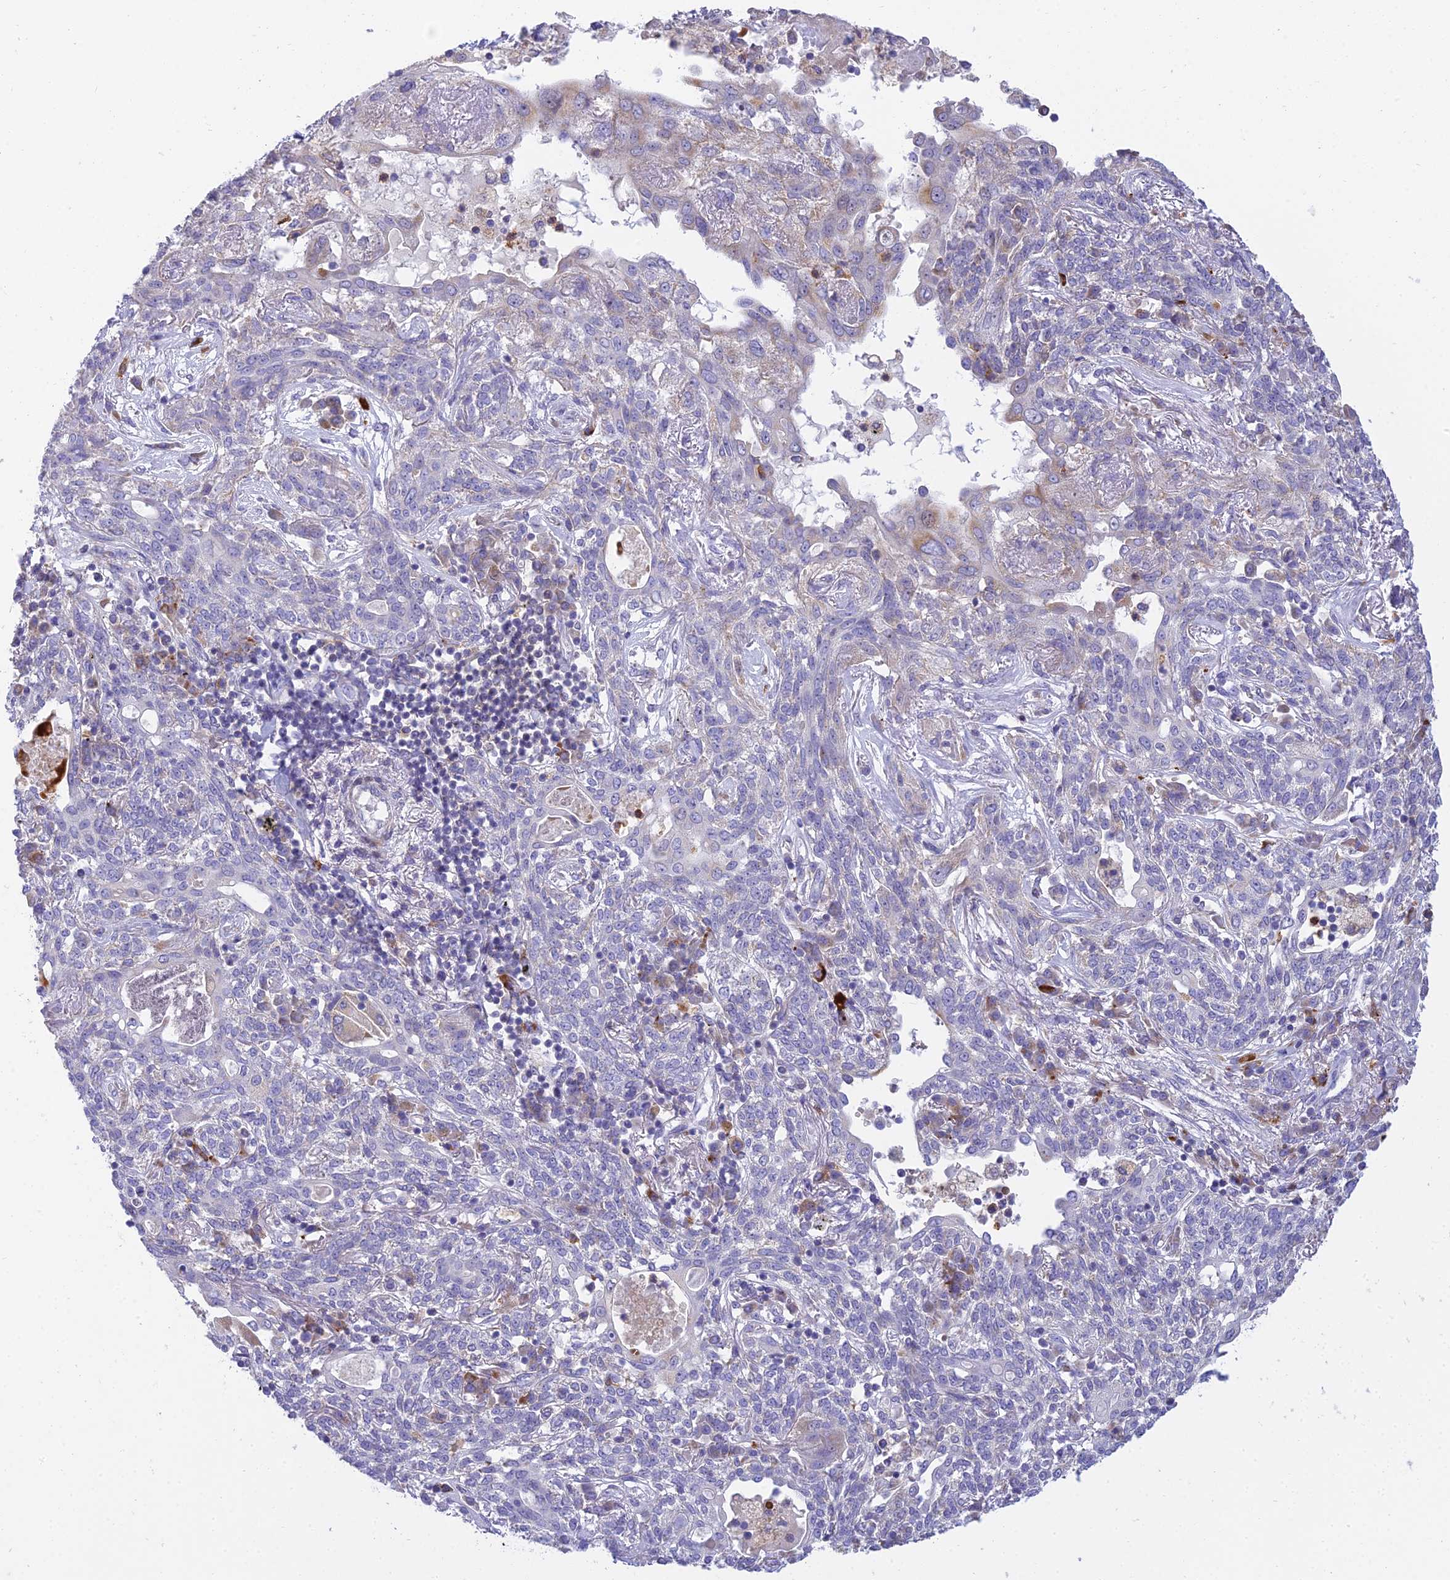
{"staining": {"intensity": "negative", "quantity": "none", "location": "none"}, "tissue": "lung cancer", "cell_type": "Tumor cells", "image_type": "cancer", "snomed": [{"axis": "morphology", "description": "Squamous cell carcinoma, NOS"}, {"axis": "topography", "description": "Lung"}], "caption": "Immunohistochemical staining of human lung cancer (squamous cell carcinoma) reveals no significant expression in tumor cells.", "gene": "CLCN7", "patient": {"sex": "female", "age": 70}}